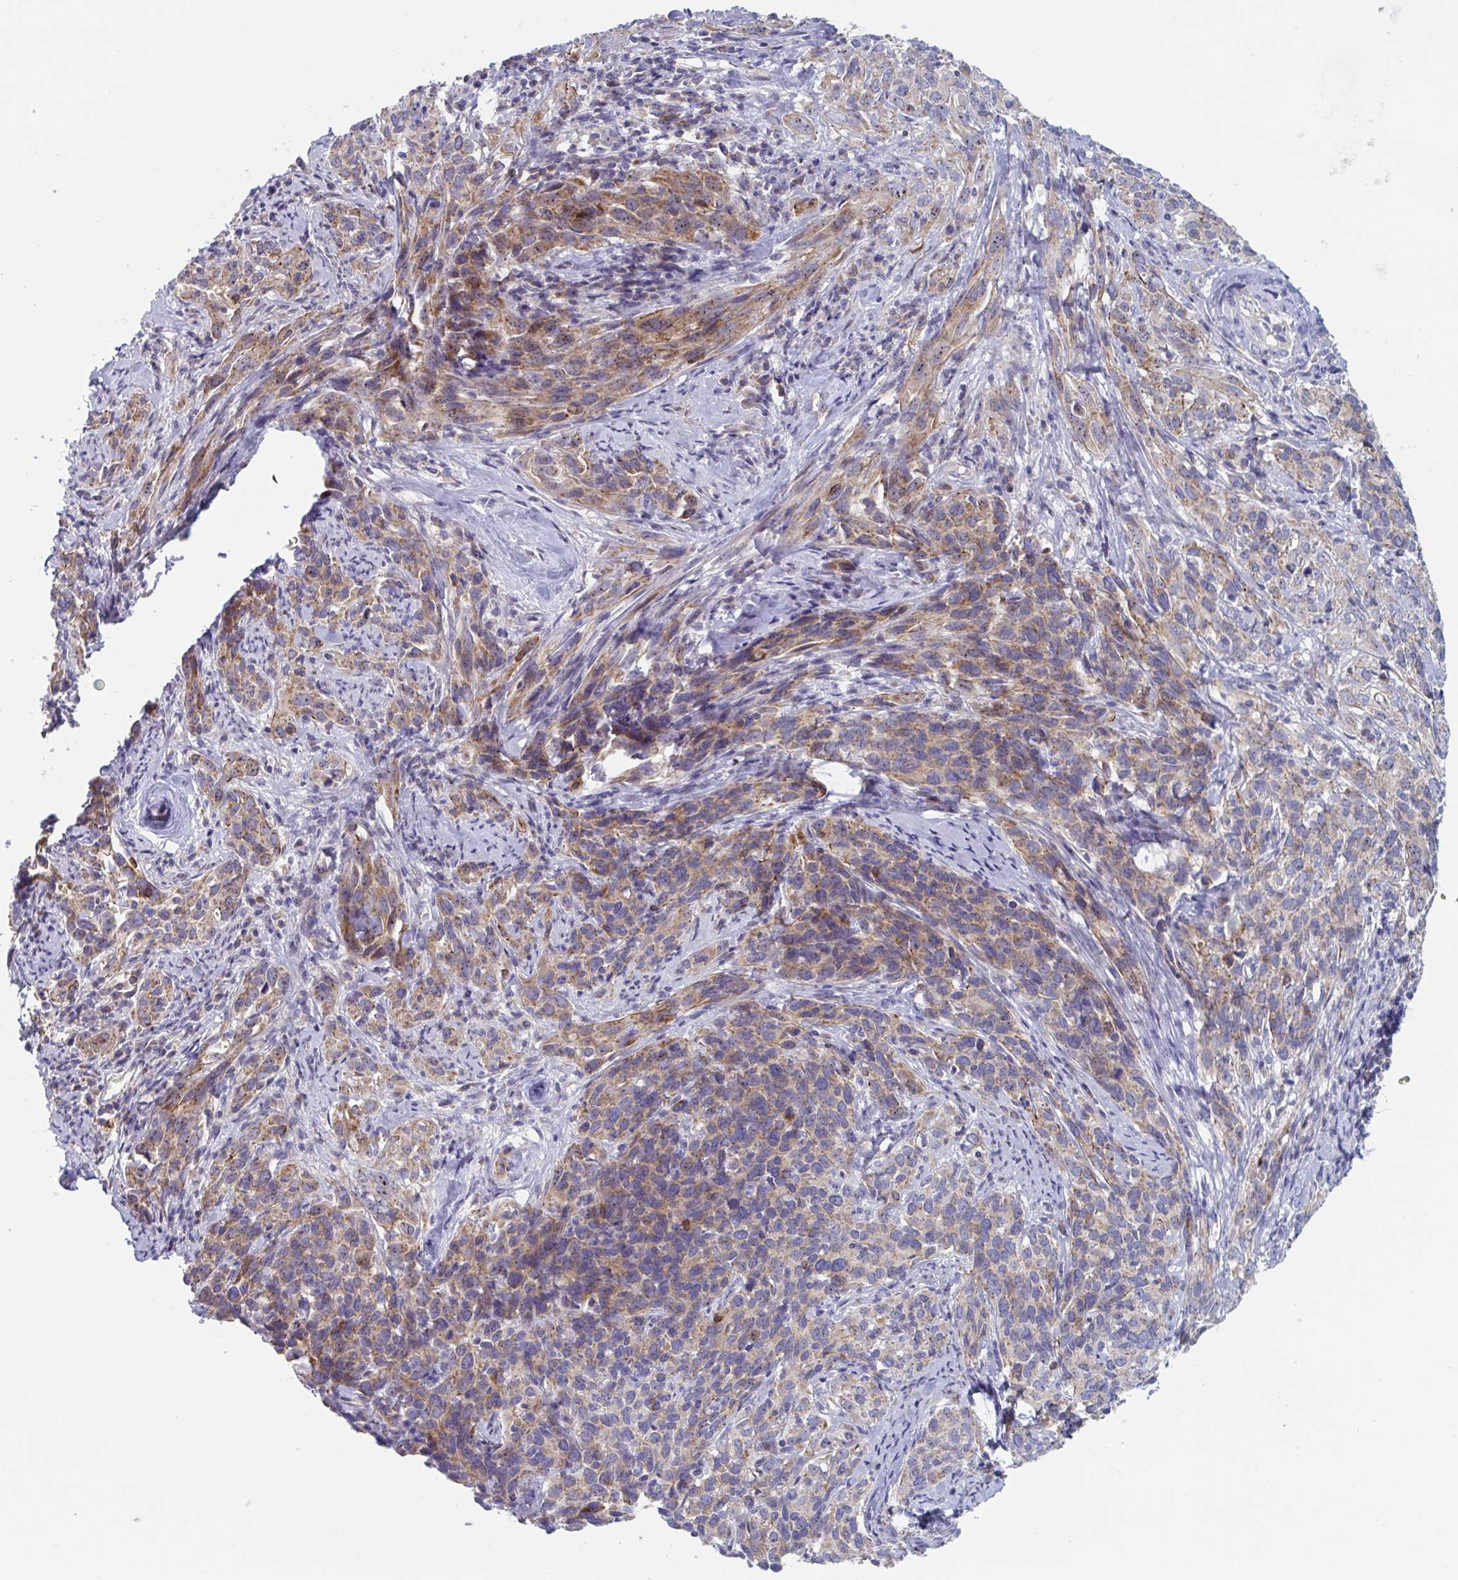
{"staining": {"intensity": "moderate", "quantity": "25%-75%", "location": "cytoplasmic/membranous,nuclear"}, "tissue": "cervical cancer", "cell_type": "Tumor cells", "image_type": "cancer", "snomed": [{"axis": "morphology", "description": "Normal tissue, NOS"}, {"axis": "morphology", "description": "Squamous cell carcinoma, NOS"}, {"axis": "topography", "description": "Cervix"}], "caption": "Immunohistochemistry (IHC) of human cervical cancer (squamous cell carcinoma) reveals medium levels of moderate cytoplasmic/membranous and nuclear staining in approximately 25%-75% of tumor cells. (DAB (3,3'-diaminobenzidine) IHC, brown staining for protein, blue staining for nuclei).", "gene": "MRPL53", "patient": {"sex": "female", "age": 51}}